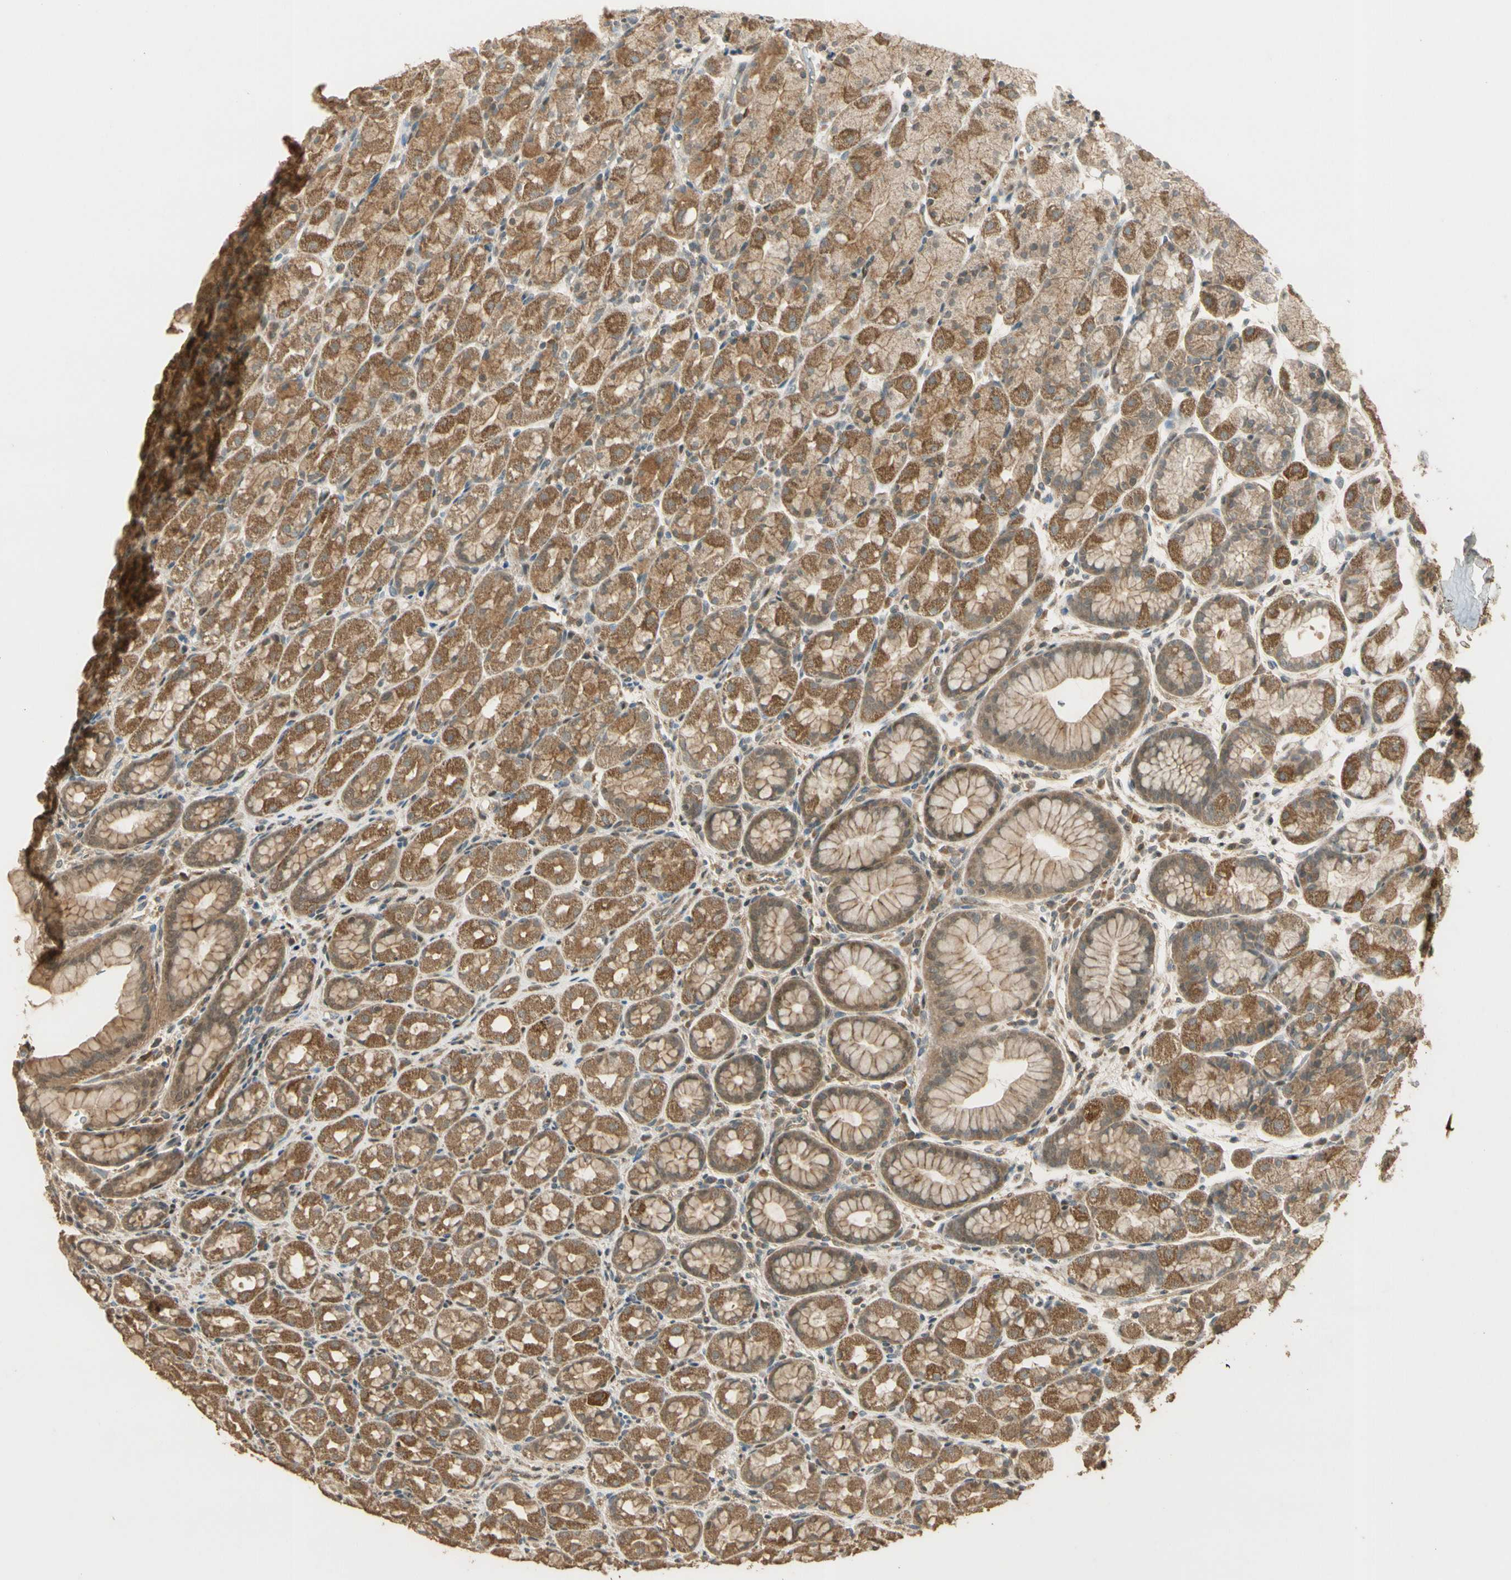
{"staining": {"intensity": "moderate", "quantity": "25%-75%", "location": "cytoplasmic/membranous"}, "tissue": "stomach", "cell_type": "Glandular cells", "image_type": "normal", "snomed": [{"axis": "morphology", "description": "Normal tissue, NOS"}, {"axis": "topography", "description": "Stomach, upper"}], "caption": "The histopathology image shows a brown stain indicating the presence of a protein in the cytoplasmic/membranous of glandular cells in stomach. (DAB (3,3'-diaminobenzidine) IHC, brown staining for protein, blue staining for nuclei).", "gene": "GMEB2", "patient": {"sex": "male", "age": 68}}